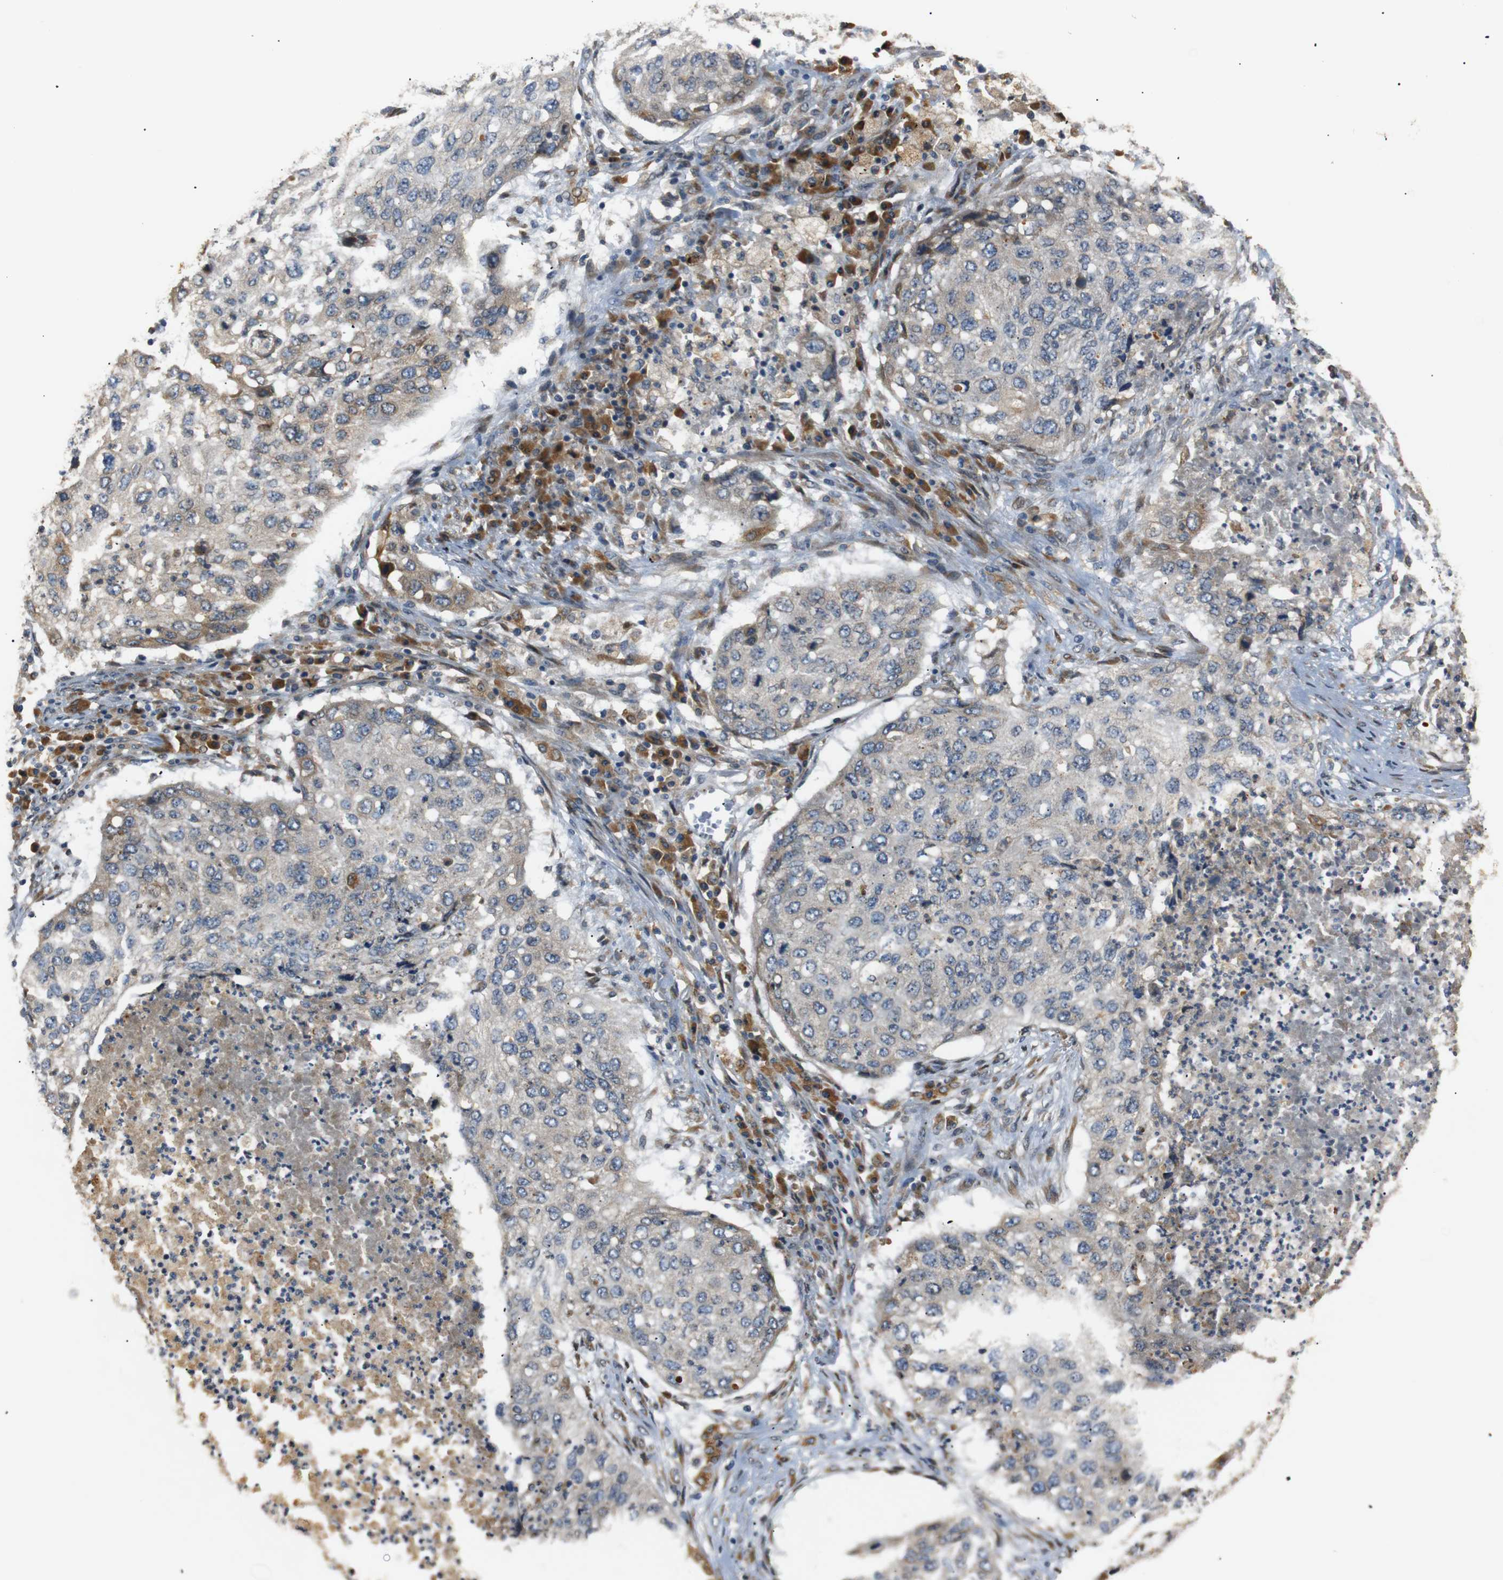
{"staining": {"intensity": "negative", "quantity": "none", "location": "none"}, "tissue": "lung cancer", "cell_type": "Tumor cells", "image_type": "cancer", "snomed": [{"axis": "morphology", "description": "Squamous cell carcinoma, NOS"}, {"axis": "topography", "description": "Lung"}], "caption": "The immunohistochemistry photomicrograph has no significant positivity in tumor cells of squamous cell carcinoma (lung) tissue.", "gene": "TMED2", "patient": {"sex": "female", "age": 63}}